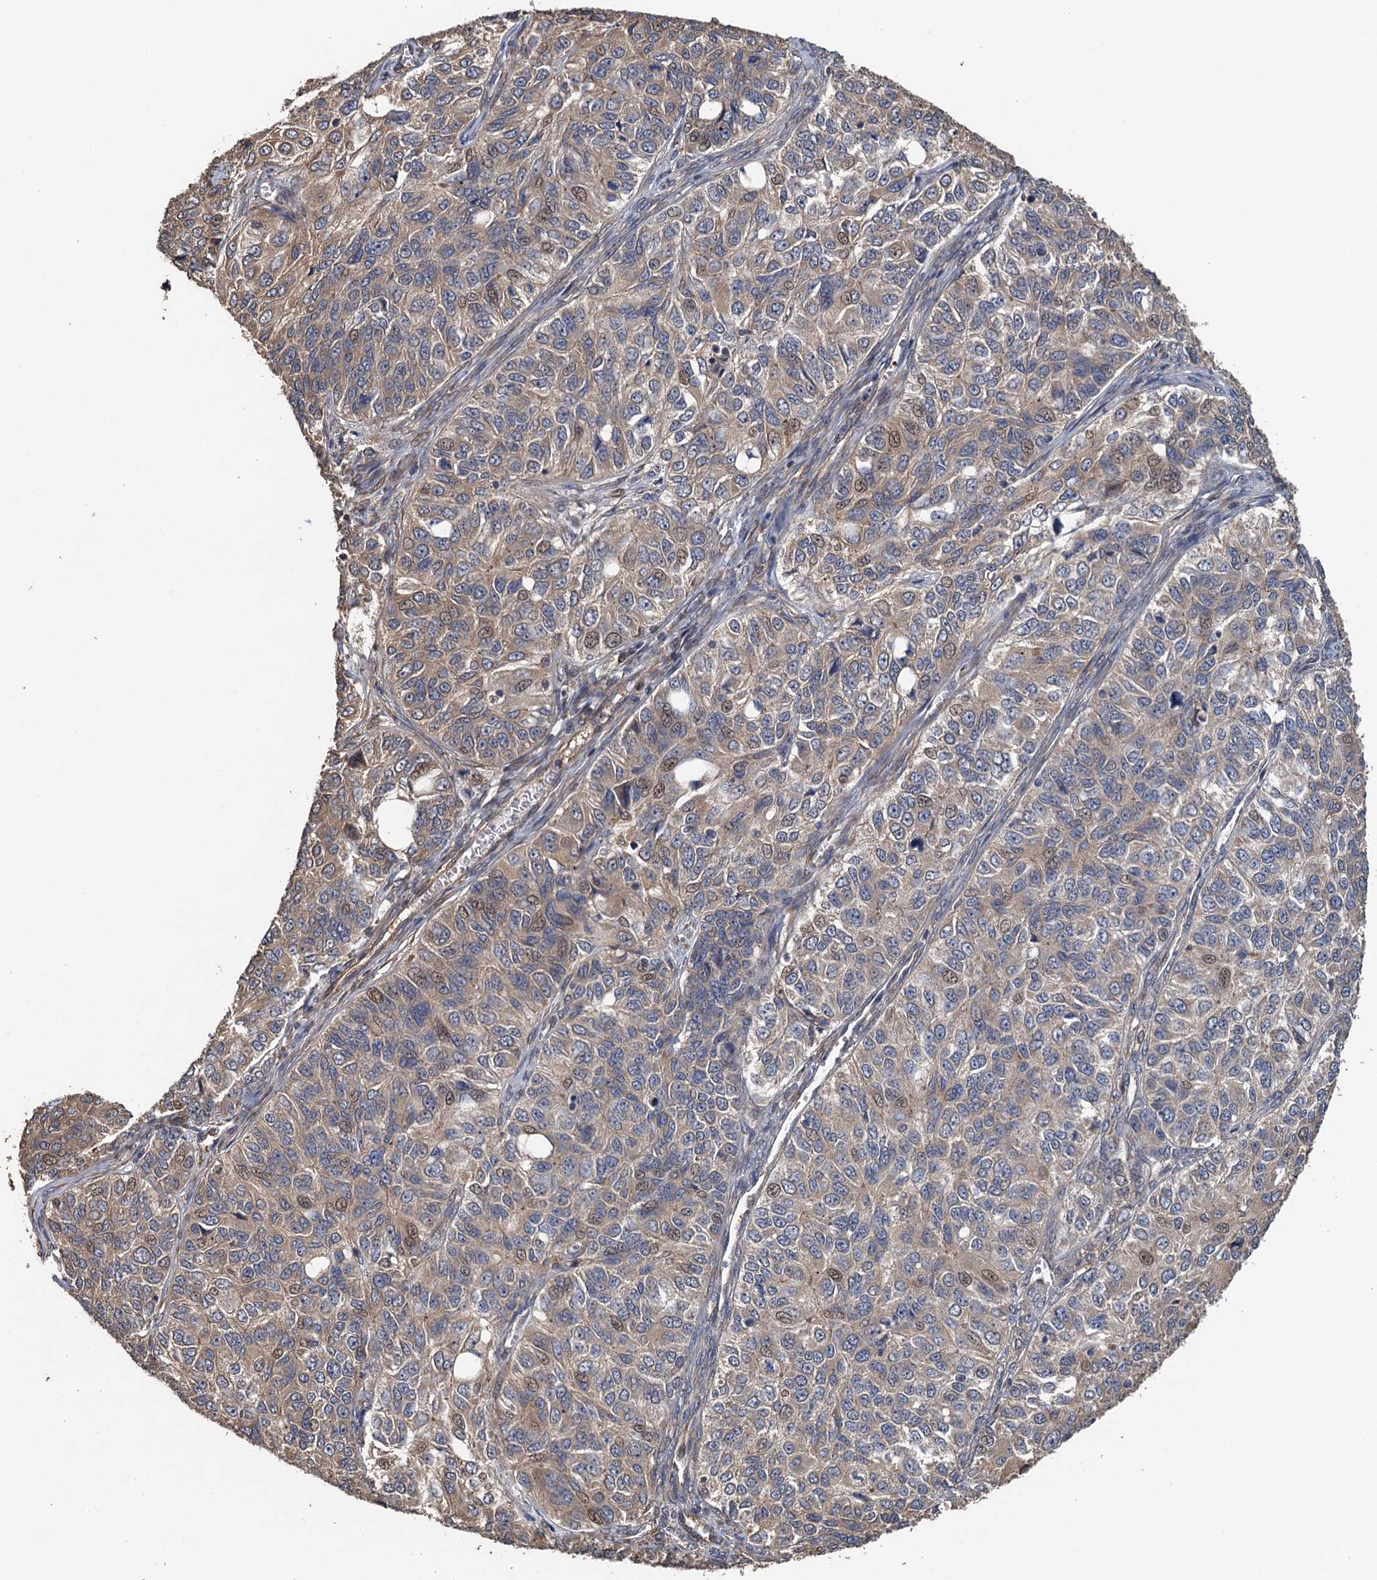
{"staining": {"intensity": "weak", "quantity": ">75%", "location": "cytoplasmic/membranous,nuclear"}, "tissue": "ovarian cancer", "cell_type": "Tumor cells", "image_type": "cancer", "snomed": [{"axis": "morphology", "description": "Carcinoma, endometroid"}, {"axis": "topography", "description": "Ovary"}], "caption": "This is a micrograph of immunohistochemistry (IHC) staining of ovarian cancer, which shows weak positivity in the cytoplasmic/membranous and nuclear of tumor cells.", "gene": "MEAK7", "patient": {"sex": "female", "age": 51}}